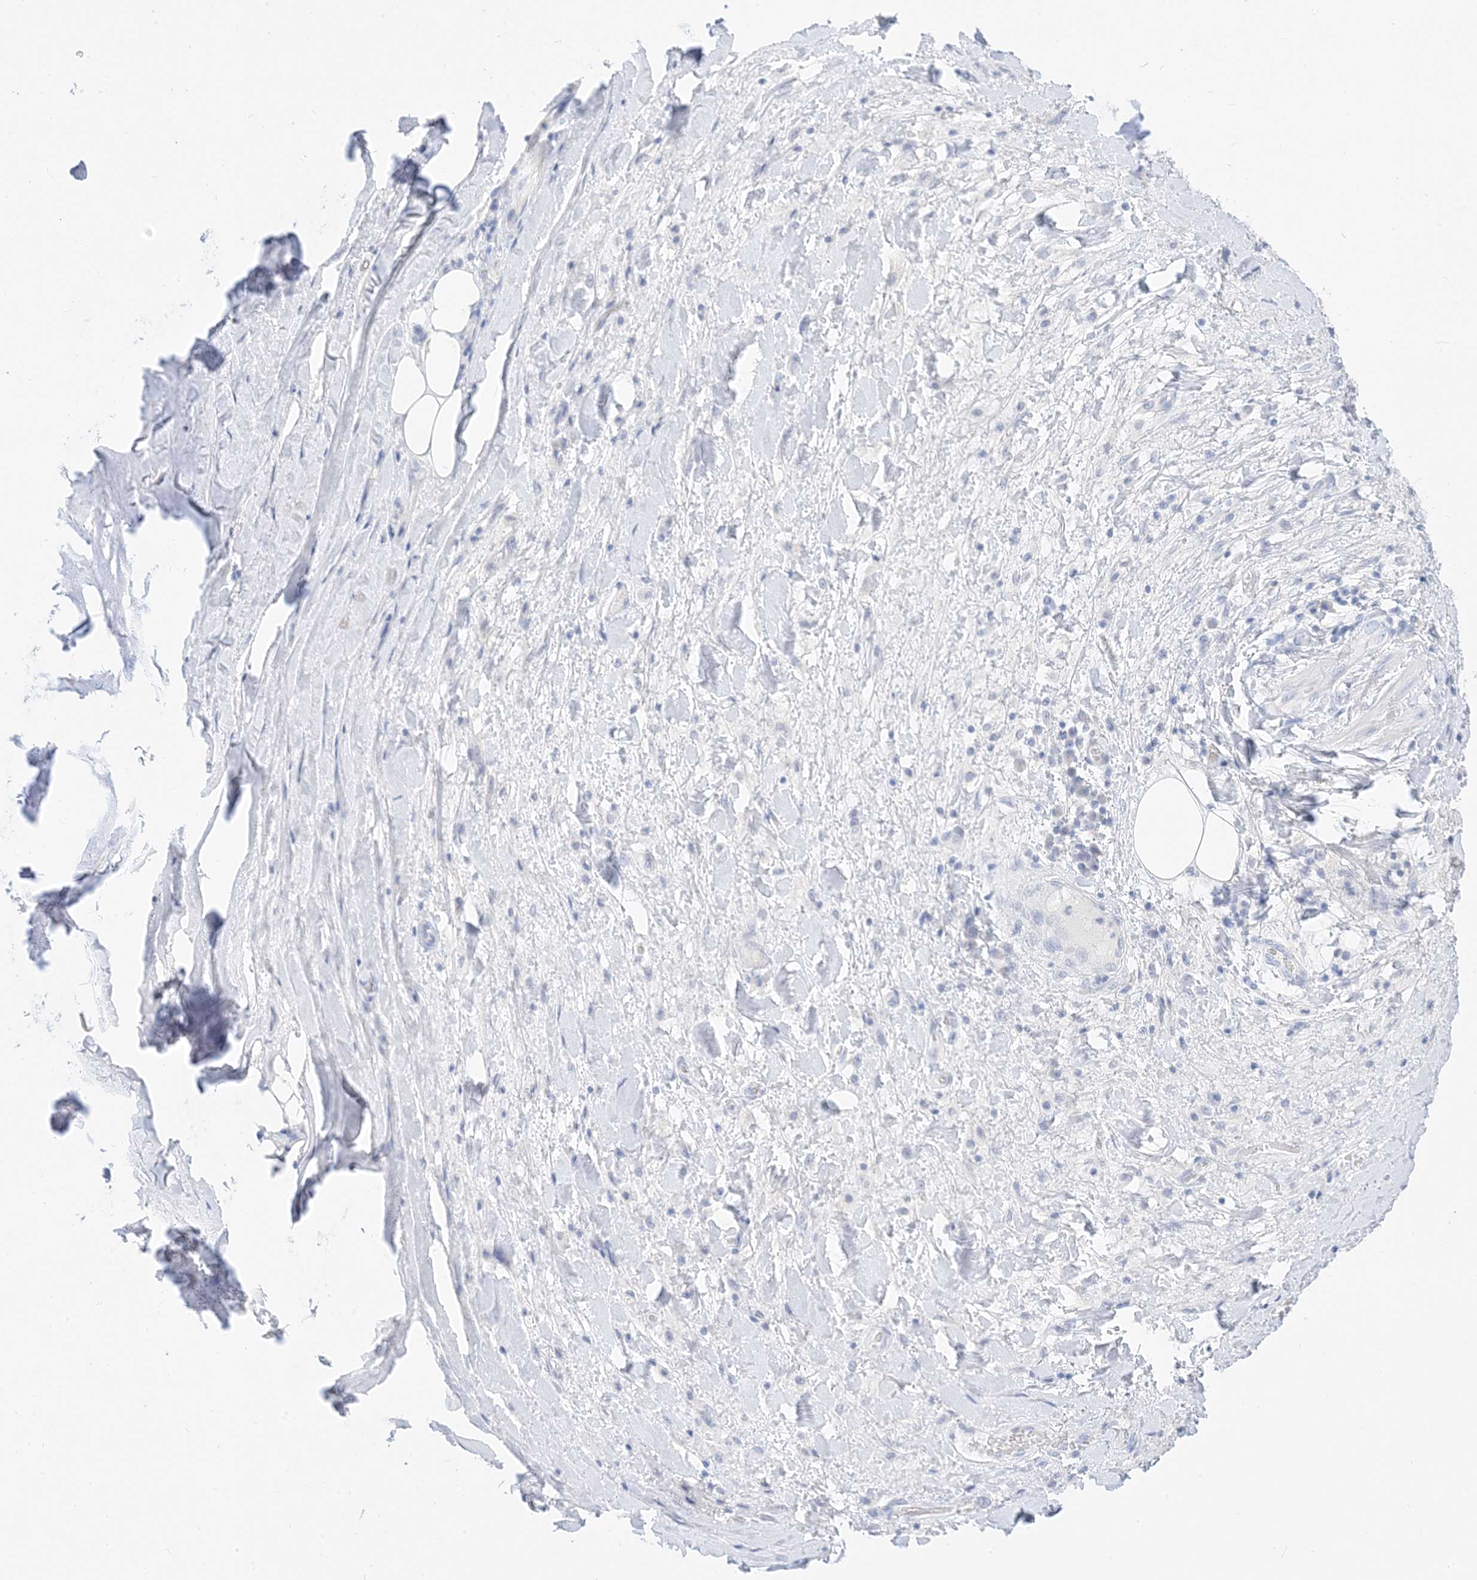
{"staining": {"intensity": "negative", "quantity": "none", "location": "none"}, "tissue": "adipose tissue", "cell_type": "Adipocytes", "image_type": "normal", "snomed": [{"axis": "morphology", "description": "Normal tissue, NOS"}, {"axis": "morphology", "description": "Squamous cell carcinoma, NOS"}, {"axis": "topography", "description": "Lymph node"}, {"axis": "topography", "description": "Bronchus"}, {"axis": "topography", "description": "Lung"}], "caption": "DAB (3,3'-diaminobenzidine) immunohistochemical staining of benign human adipose tissue exhibits no significant expression in adipocytes.", "gene": "MUC17", "patient": {"sex": "male", "age": 66}}